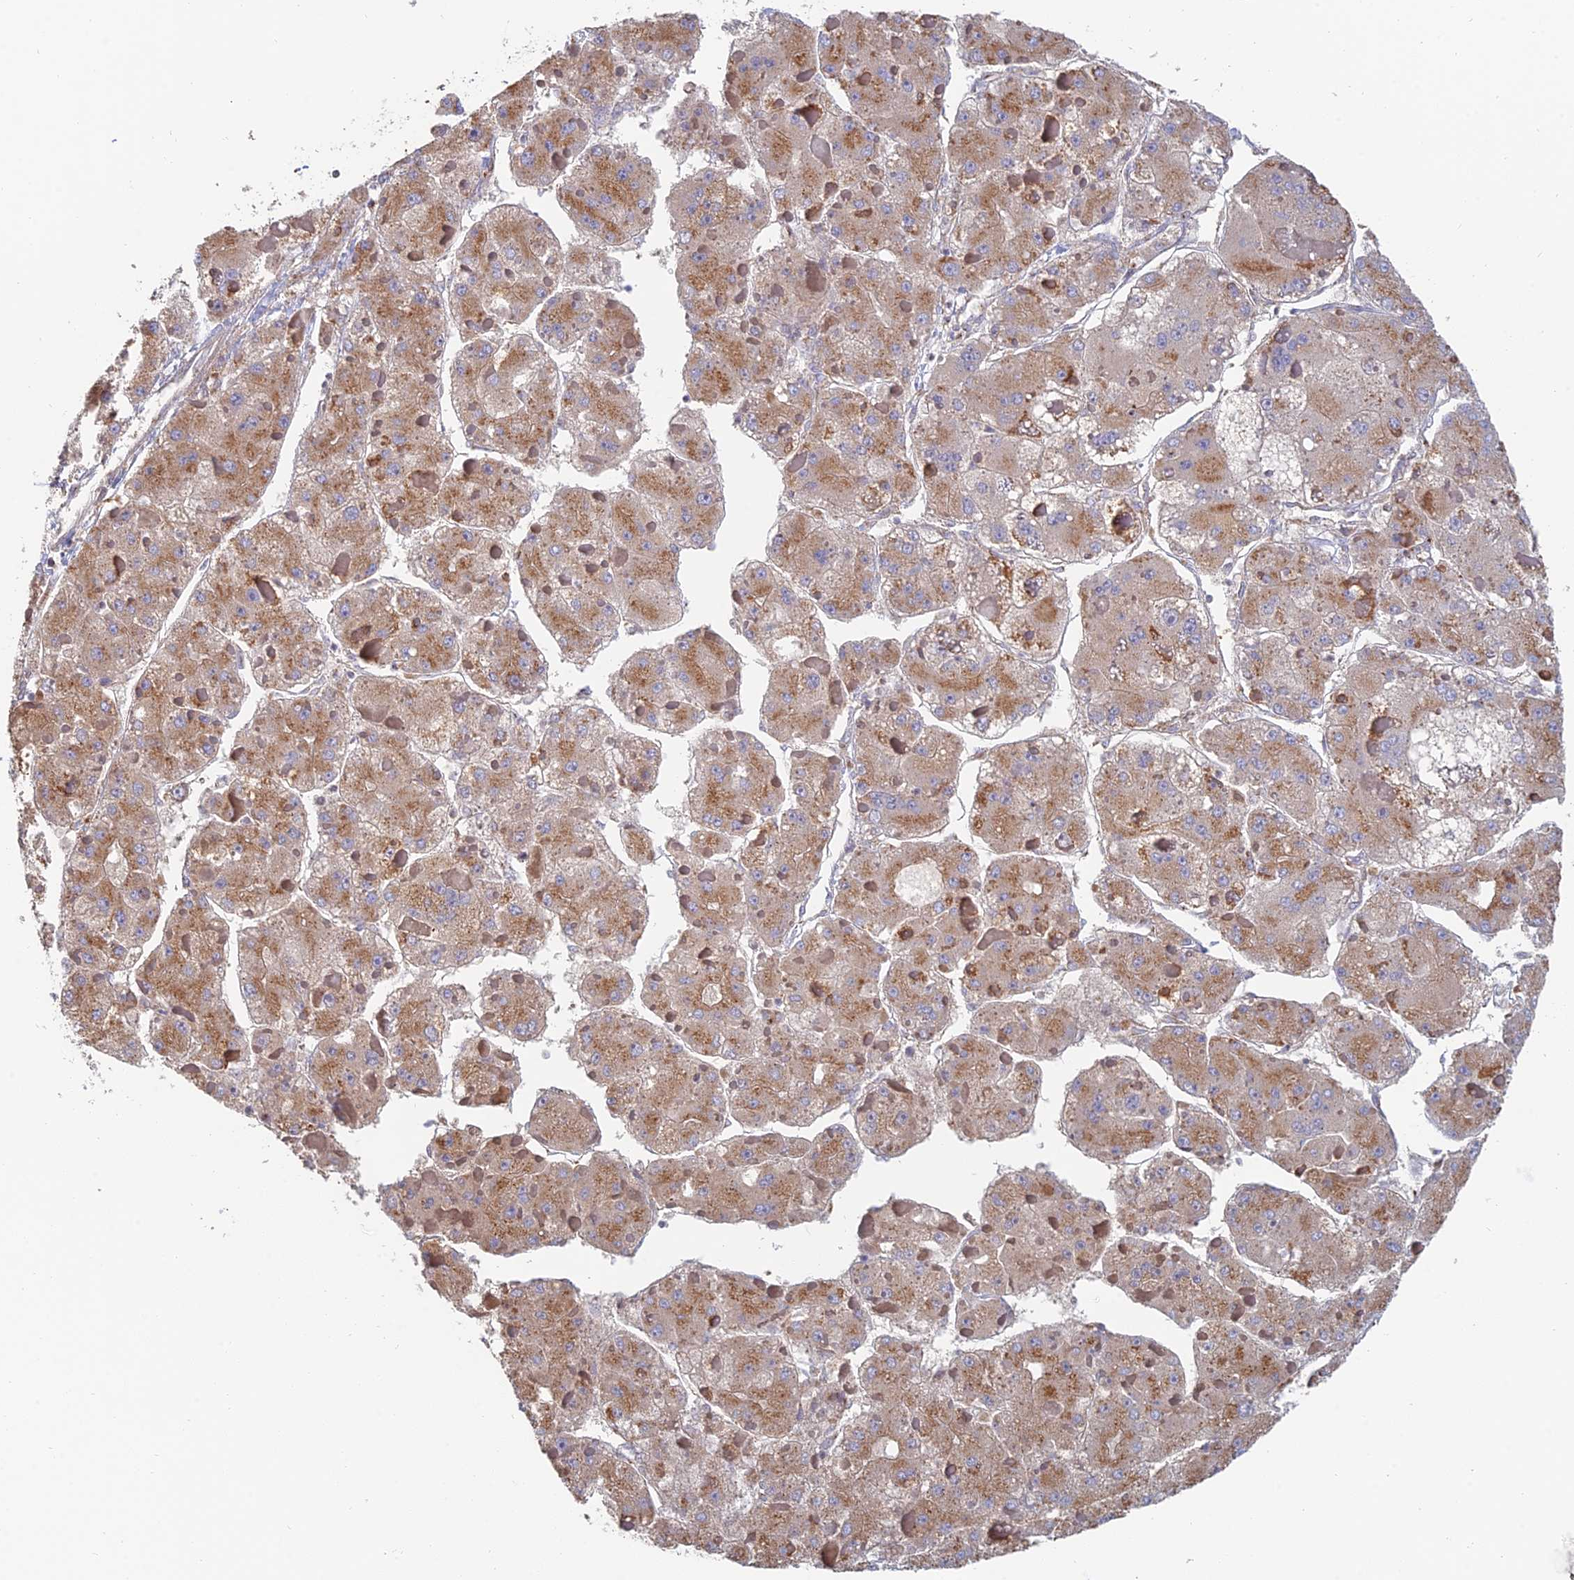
{"staining": {"intensity": "moderate", "quantity": ">75%", "location": "cytoplasmic/membranous"}, "tissue": "liver cancer", "cell_type": "Tumor cells", "image_type": "cancer", "snomed": [{"axis": "morphology", "description": "Carcinoma, Hepatocellular, NOS"}, {"axis": "topography", "description": "Liver"}], "caption": "A high-resolution micrograph shows immunohistochemistry (IHC) staining of liver cancer (hepatocellular carcinoma), which demonstrates moderate cytoplasmic/membranous positivity in about >75% of tumor cells.", "gene": "HS2ST1", "patient": {"sex": "female", "age": 73}}